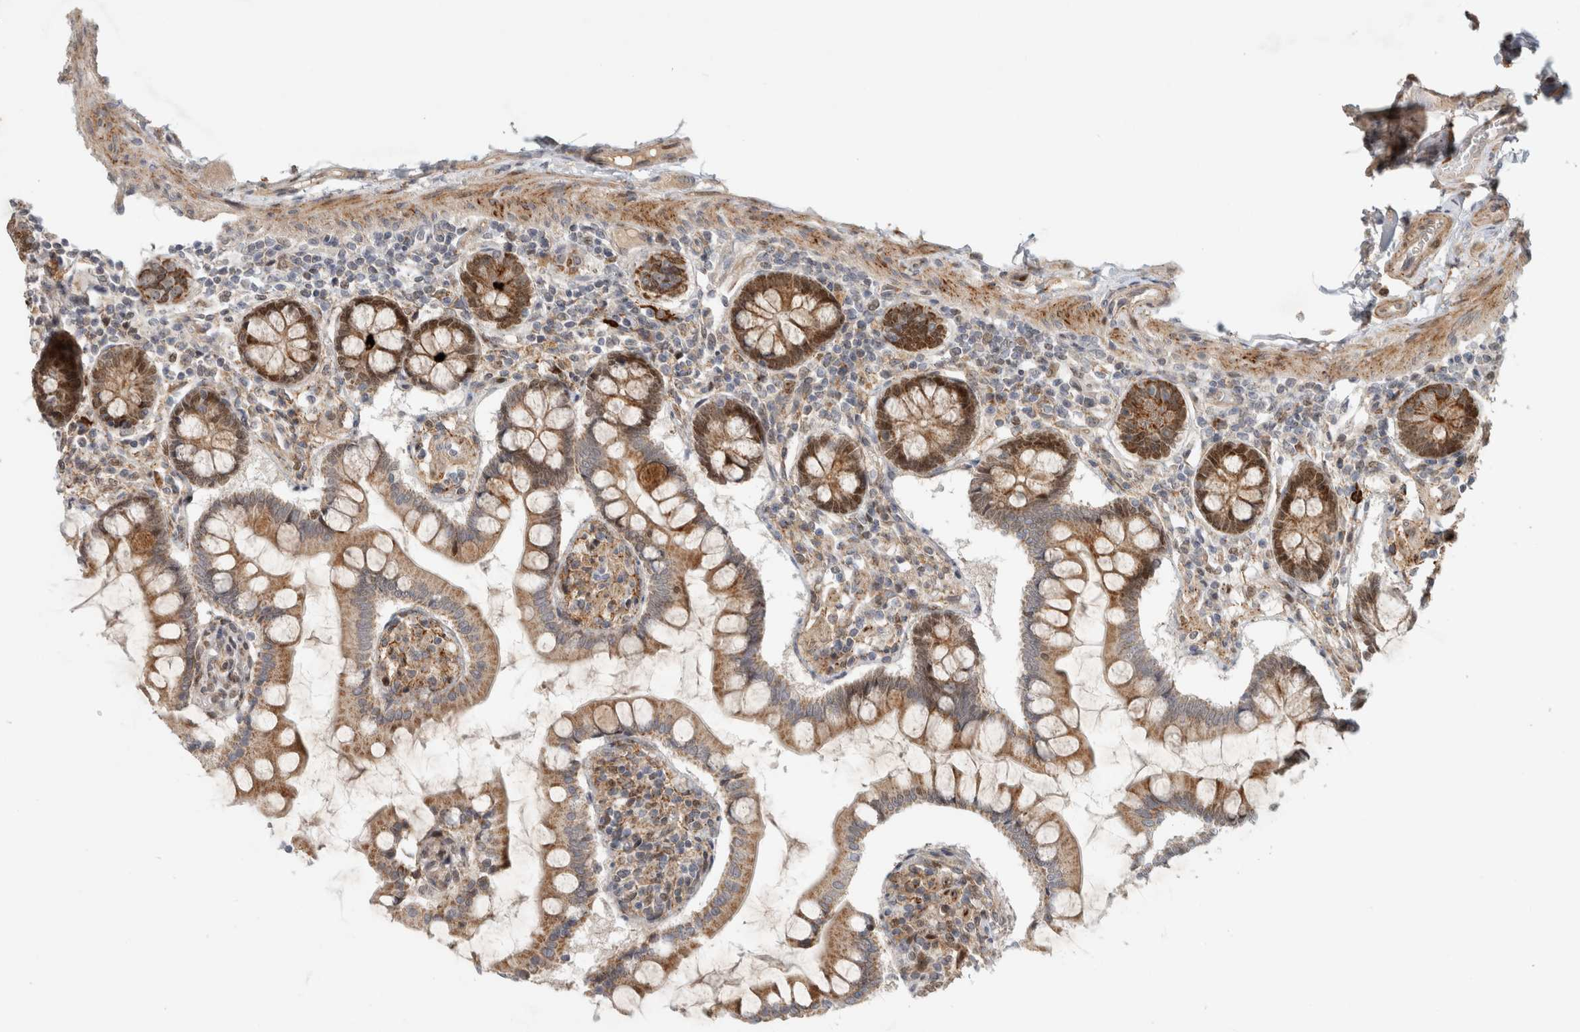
{"staining": {"intensity": "moderate", "quantity": ">75%", "location": "cytoplasmic/membranous,nuclear"}, "tissue": "small intestine", "cell_type": "Glandular cells", "image_type": "normal", "snomed": [{"axis": "morphology", "description": "Normal tissue, NOS"}, {"axis": "topography", "description": "Small intestine"}], "caption": "Immunohistochemical staining of benign small intestine reveals medium levels of moderate cytoplasmic/membranous,nuclear expression in about >75% of glandular cells. (DAB = brown stain, brightfield microscopy at high magnification).", "gene": "INSRR", "patient": {"sex": "male", "age": 41}}